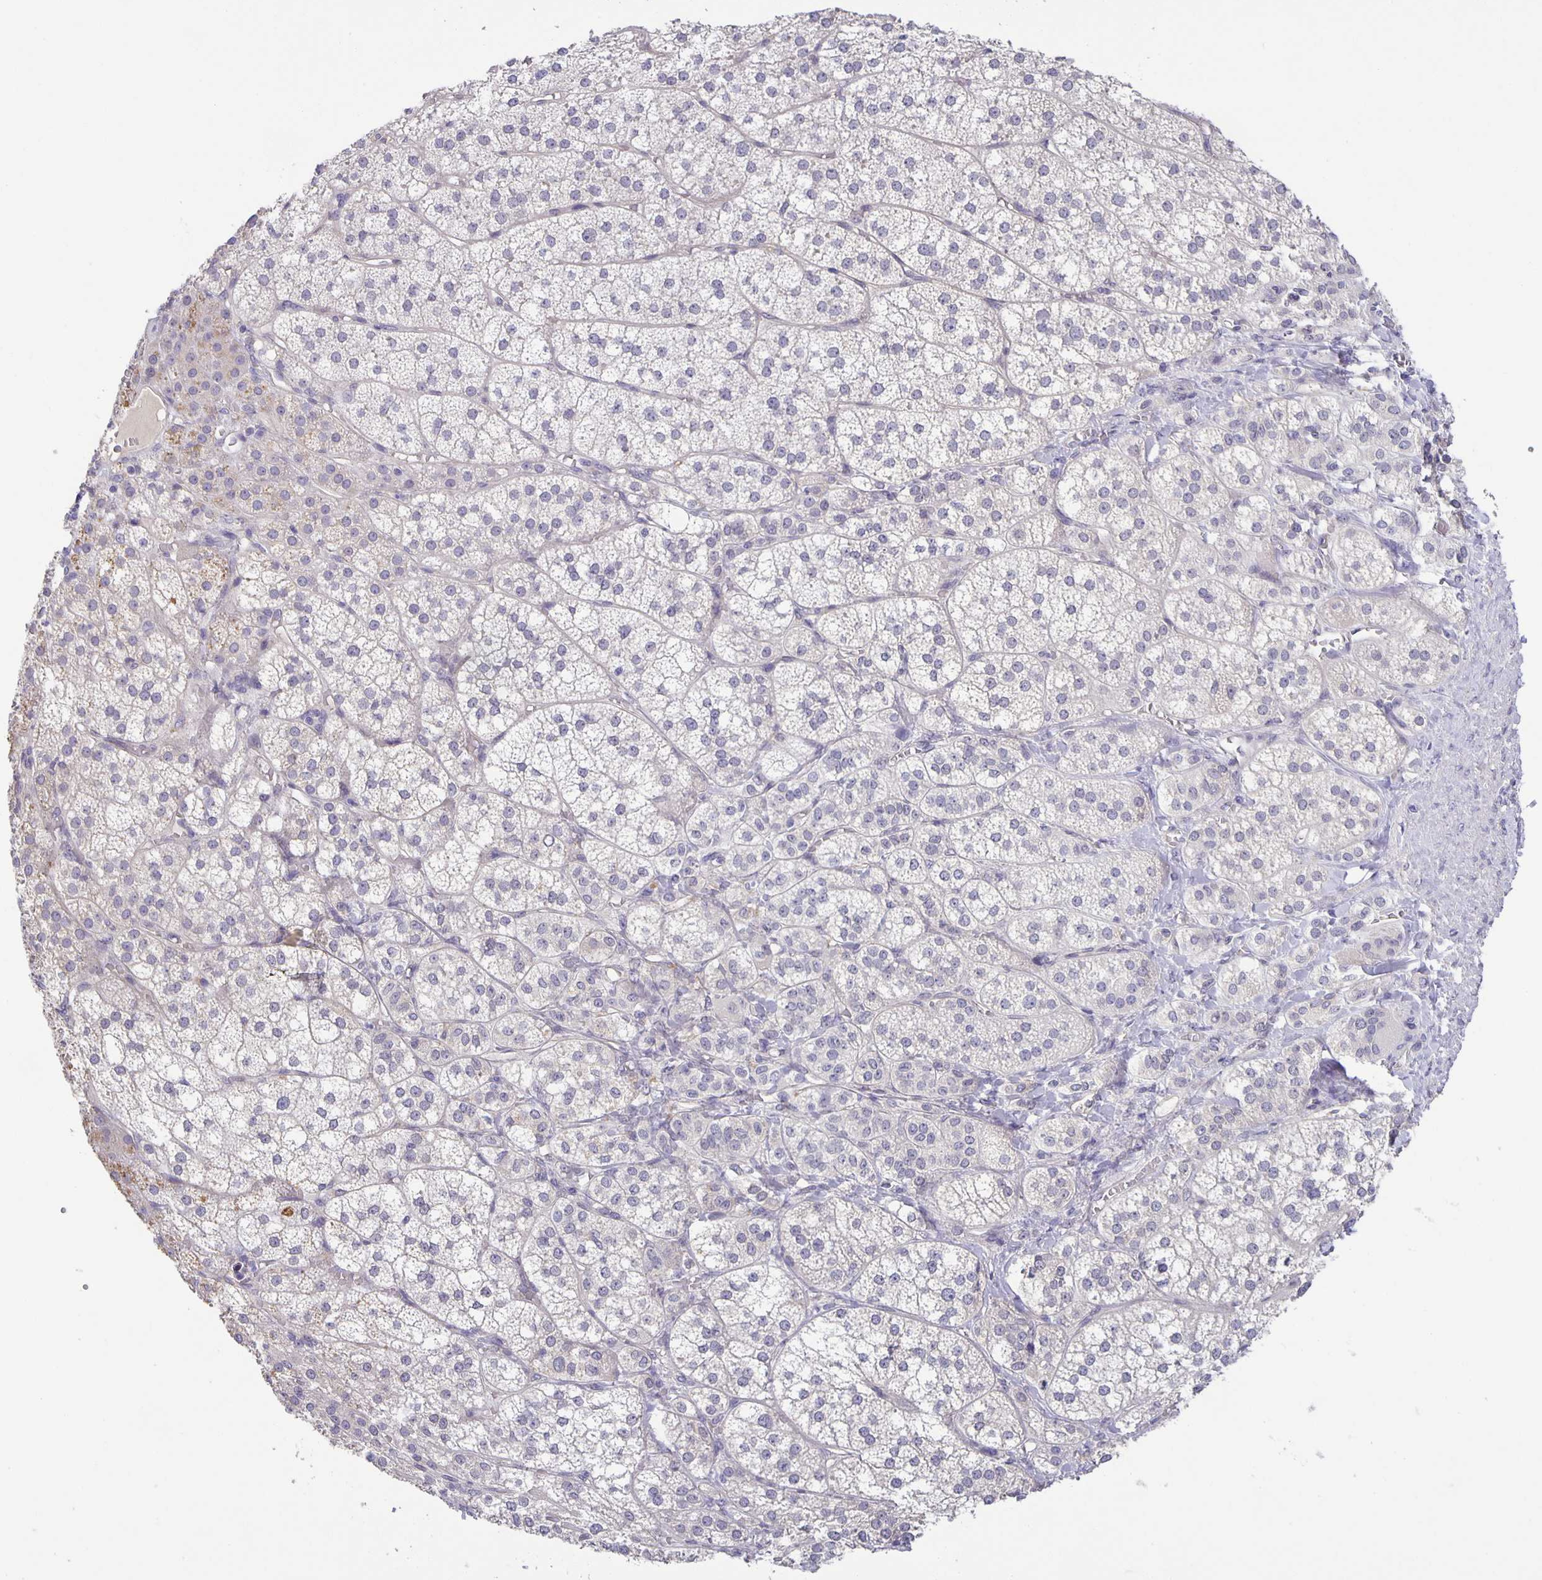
{"staining": {"intensity": "negative", "quantity": "none", "location": "none"}, "tissue": "adrenal gland", "cell_type": "Glandular cells", "image_type": "normal", "snomed": [{"axis": "morphology", "description": "Normal tissue, NOS"}, {"axis": "topography", "description": "Adrenal gland"}], "caption": "The photomicrograph shows no staining of glandular cells in benign adrenal gland. (DAB immunohistochemistry with hematoxylin counter stain).", "gene": "PTPN3", "patient": {"sex": "female", "age": 60}}